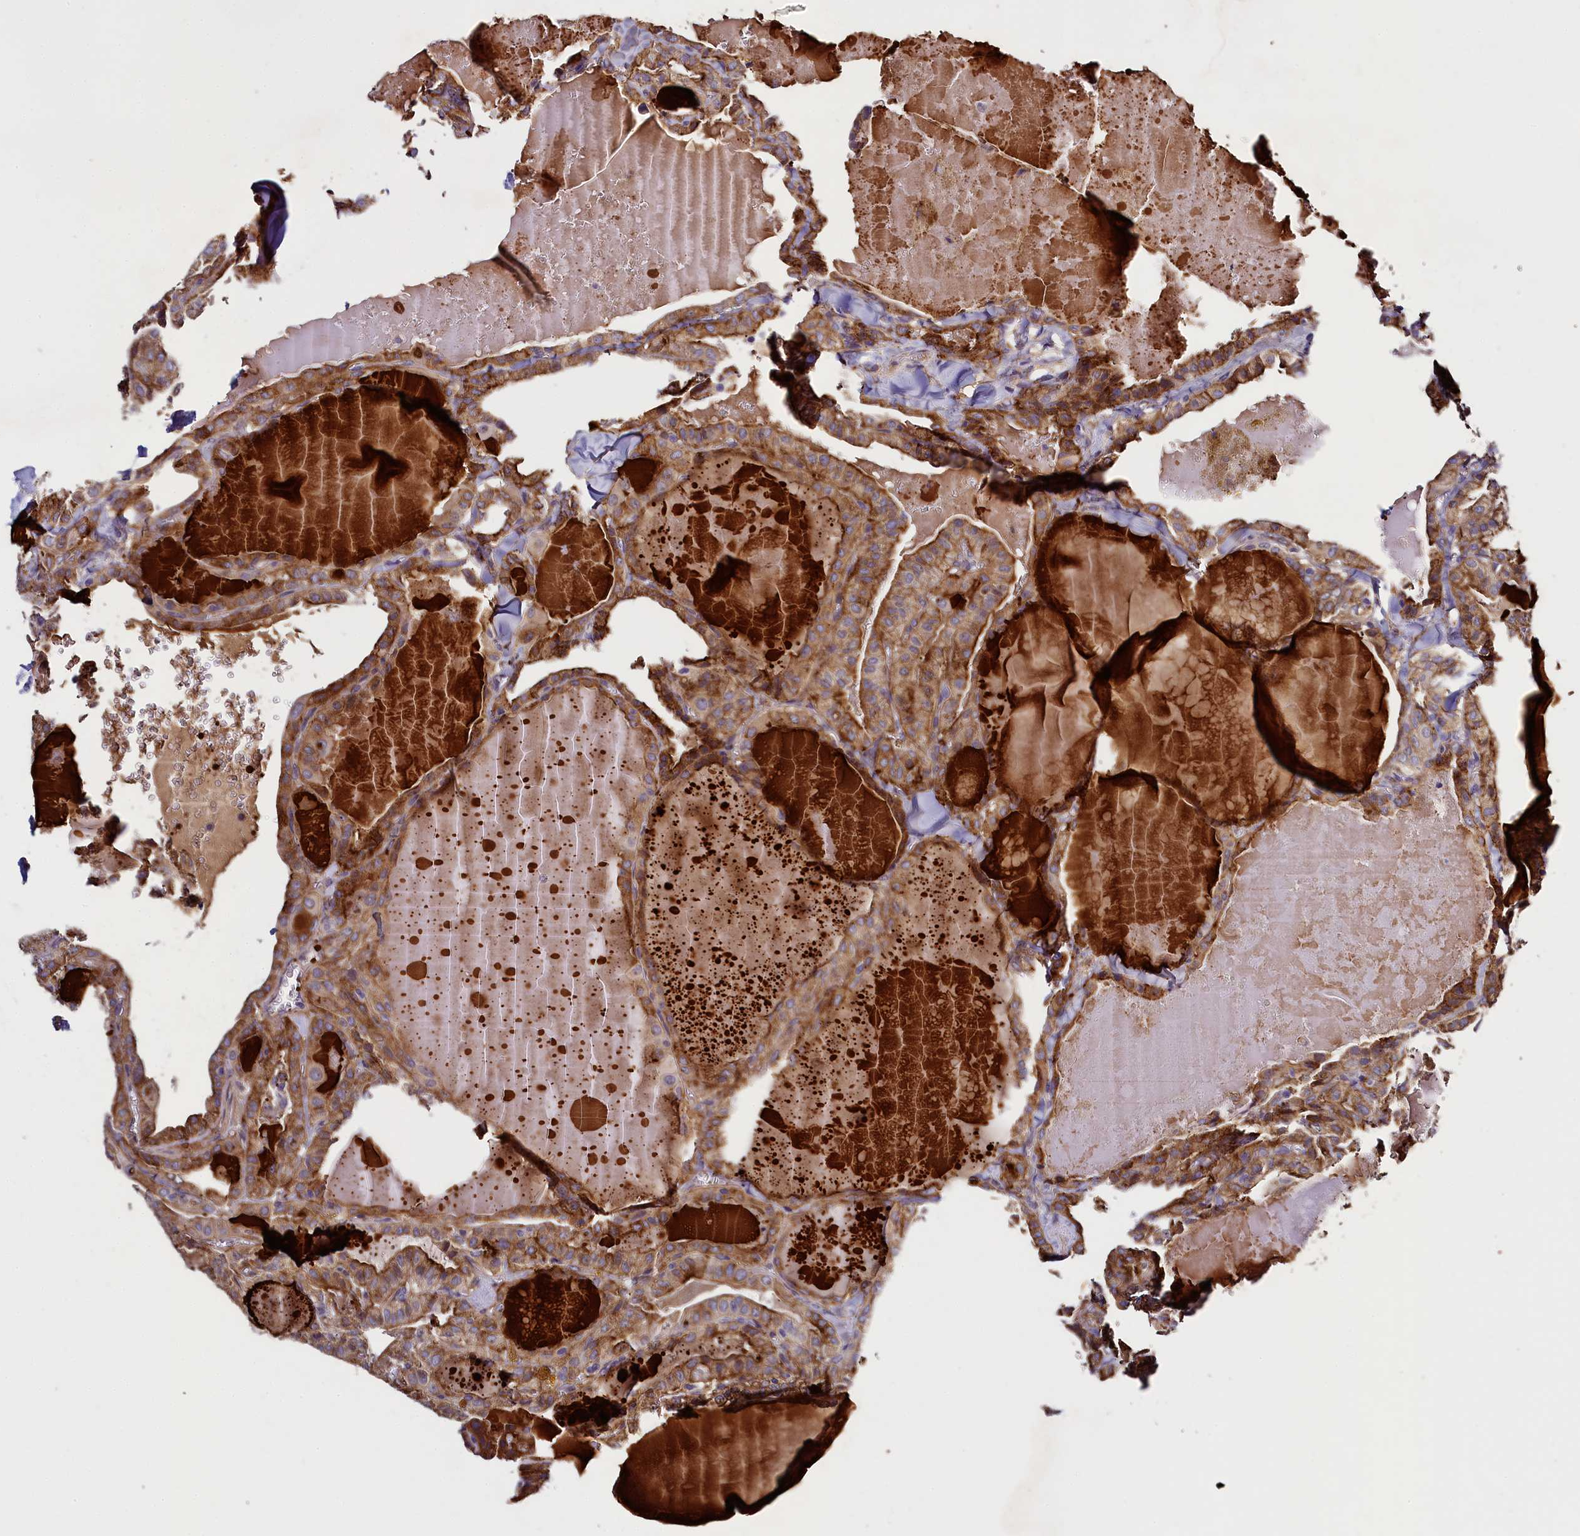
{"staining": {"intensity": "moderate", "quantity": ">75%", "location": "cytoplasmic/membranous"}, "tissue": "thyroid cancer", "cell_type": "Tumor cells", "image_type": "cancer", "snomed": [{"axis": "morphology", "description": "Papillary adenocarcinoma, NOS"}, {"axis": "topography", "description": "Thyroid gland"}], "caption": "The immunohistochemical stain shows moderate cytoplasmic/membranous expression in tumor cells of thyroid cancer tissue.", "gene": "MRC2", "patient": {"sex": "male", "age": 52}}